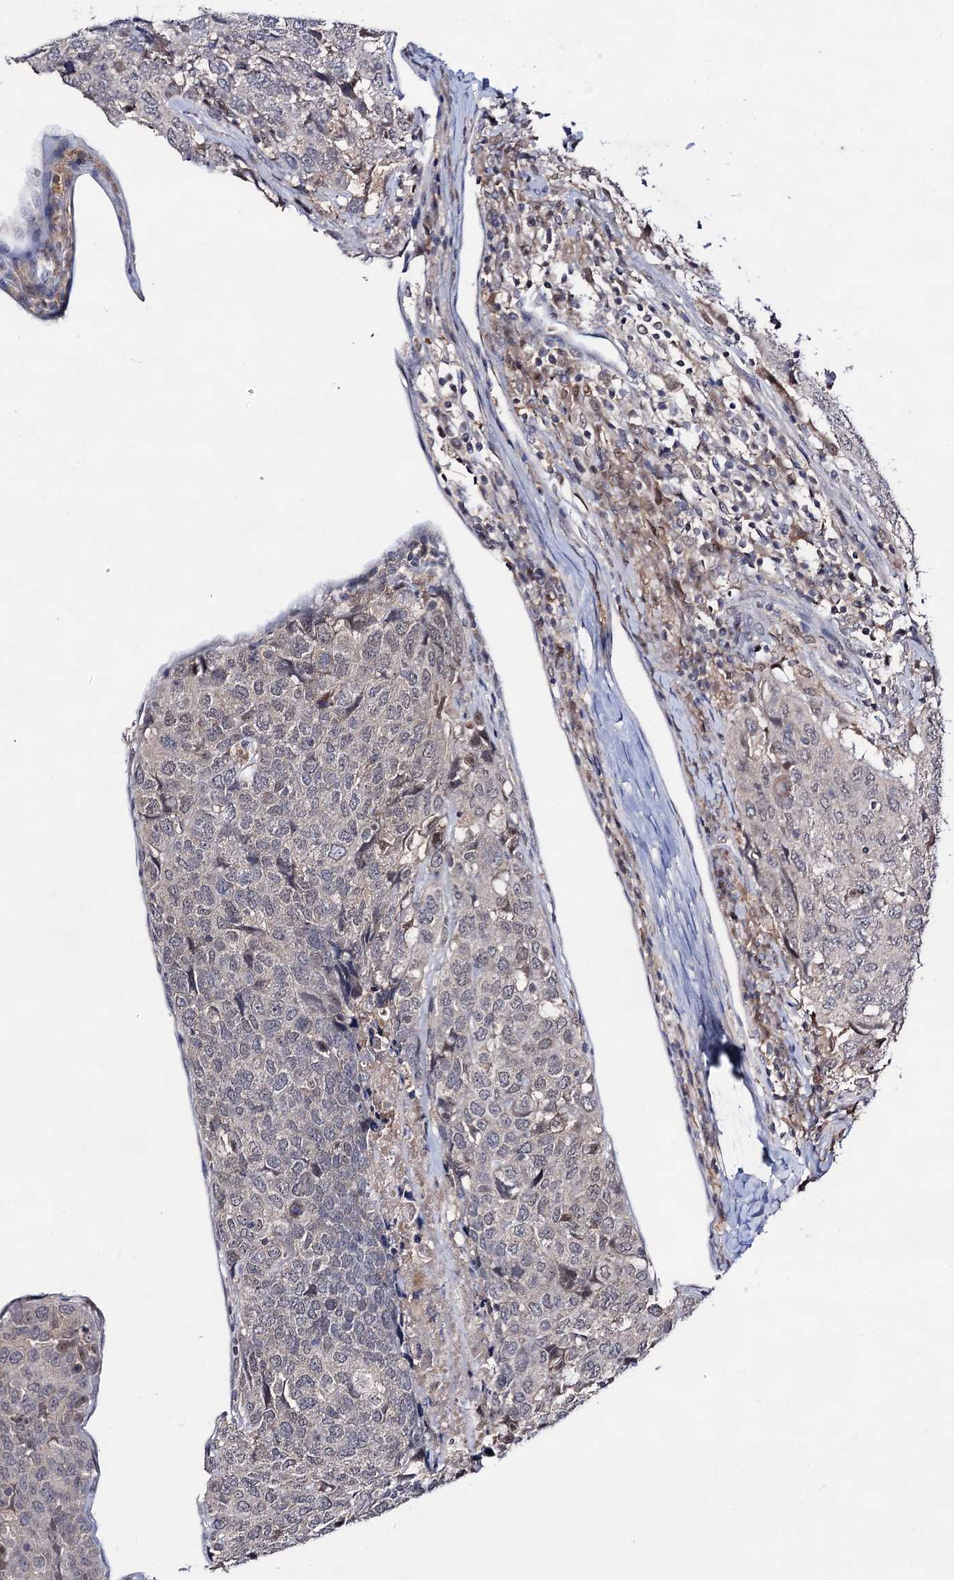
{"staining": {"intensity": "negative", "quantity": "none", "location": "none"}, "tissue": "head and neck cancer", "cell_type": "Tumor cells", "image_type": "cancer", "snomed": [{"axis": "morphology", "description": "Squamous cell carcinoma, NOS"}, {"axis": "topography", "description": "Head-Neck"}], "caption": "There is no significant positivity in tumor cells of squamous cell carcinoma (head and neck). The staining was performed using DAB (3,3'-diaminobenzidine) to visualize the protein expression in brown, while the nuclei were stained in blue with hematoxylin (Magnification: 20x).", "gene": "ACTR6", "patient": {"sex": "male", "age": 66}}